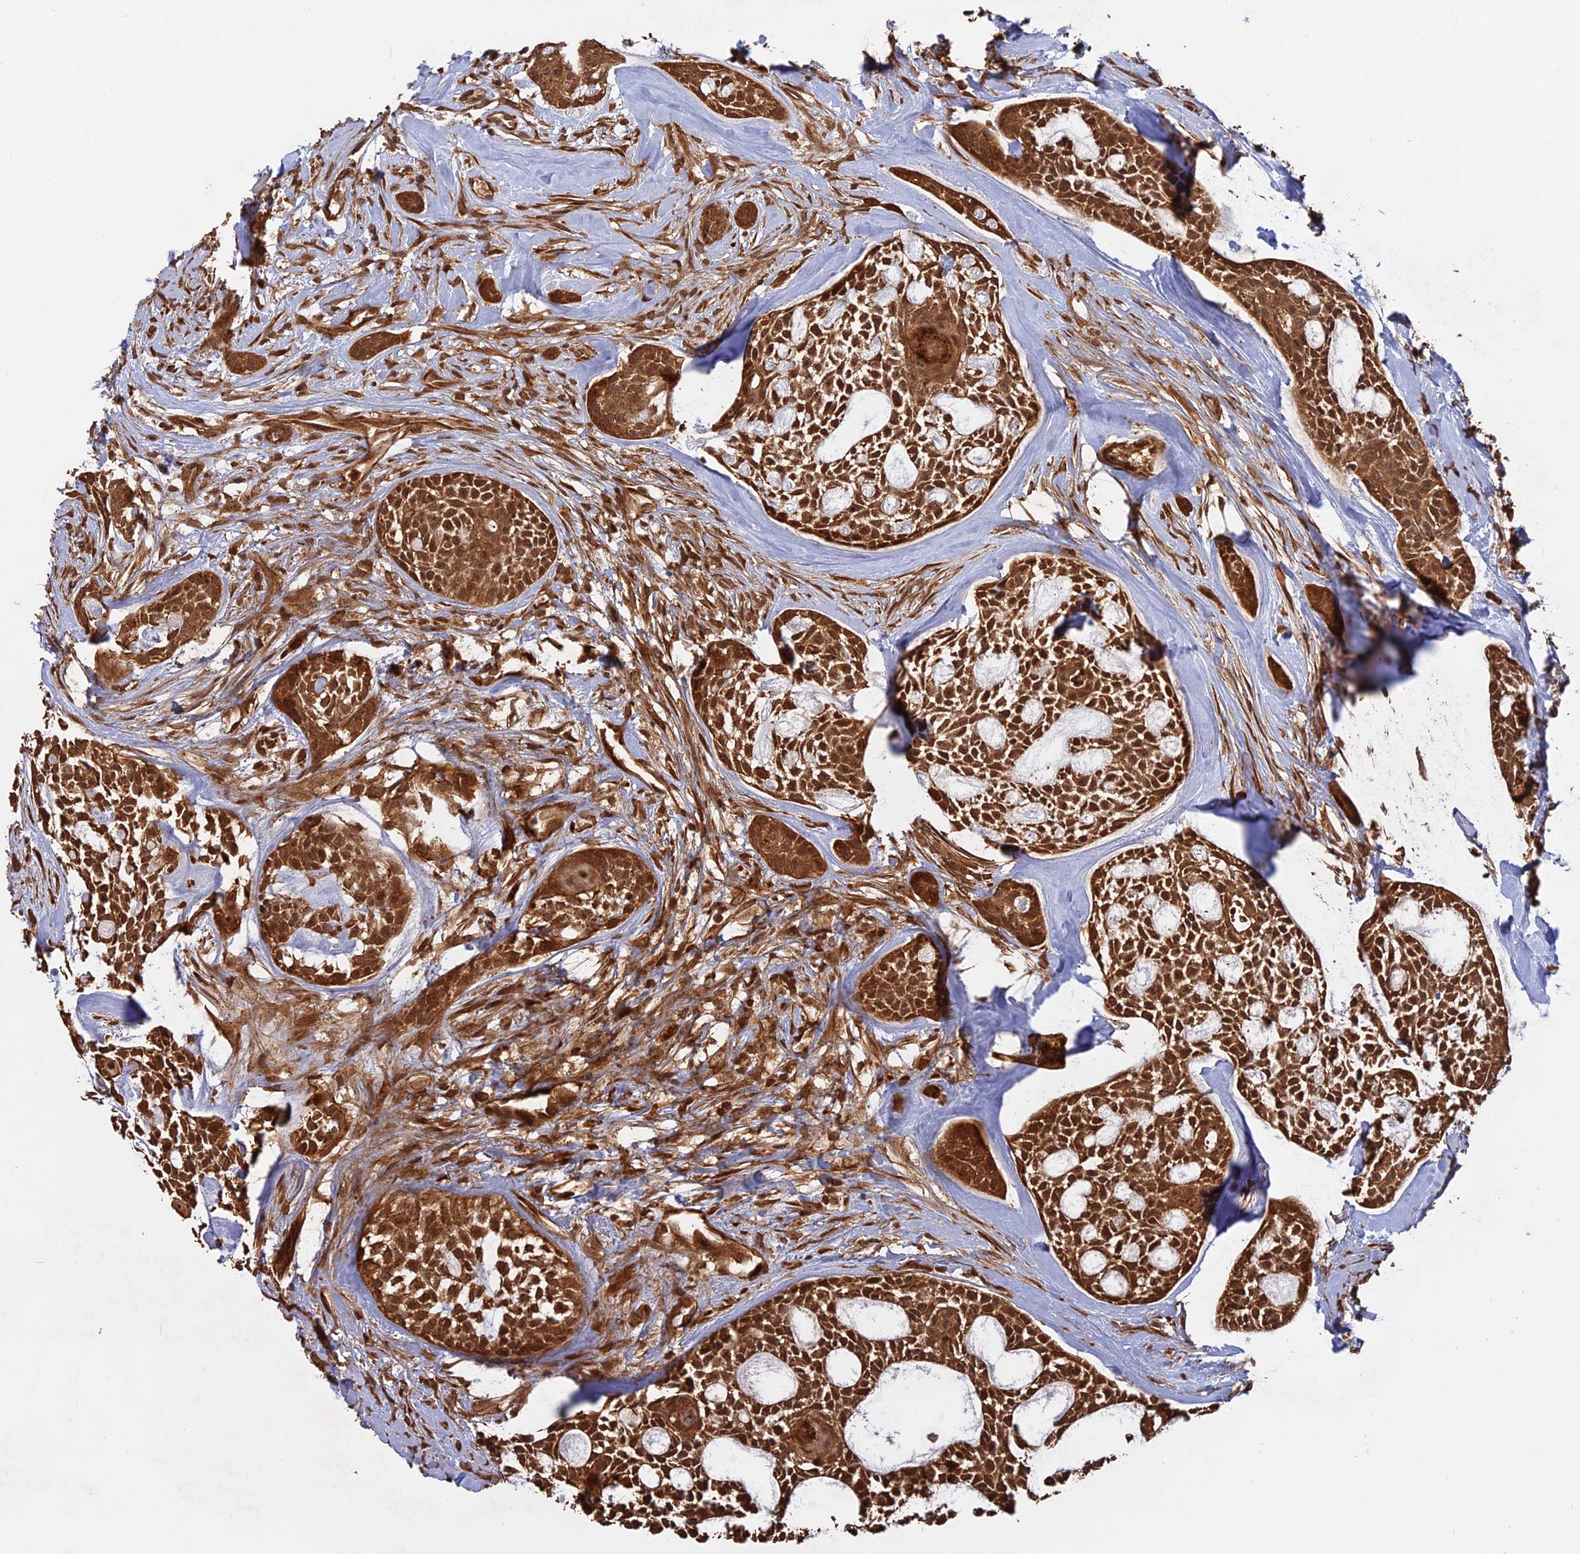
{"staining": {"intensity": "strong", "quantity": ">75%", "location": "cytoplasmic/membranous,nuclear"}, "tissue": "head and neck cancer", "cell_type": "Tumor cells", "image_type": "cancer", "snomed": [{"axis": "morphology", "description": "Adenocarcinoma, NOS"}, {"axis": "topography", "description": "Subcutis"}, {"axis": "topography", "description": "Head-Neck"}], "caption": "Immunohistochemistry (IHC) of head and neck adenocarcinoma reveals high levels of strong cytoplasmic/membranous and nuclear positivity in approximately >75% of tumor cells. (Stains: DAB in brown, nuclei in blue, Microscopy: brightfield microscopy at high magnification).", "gene": "CCDC174", "patient": {"sex": "female", "age": 73}}